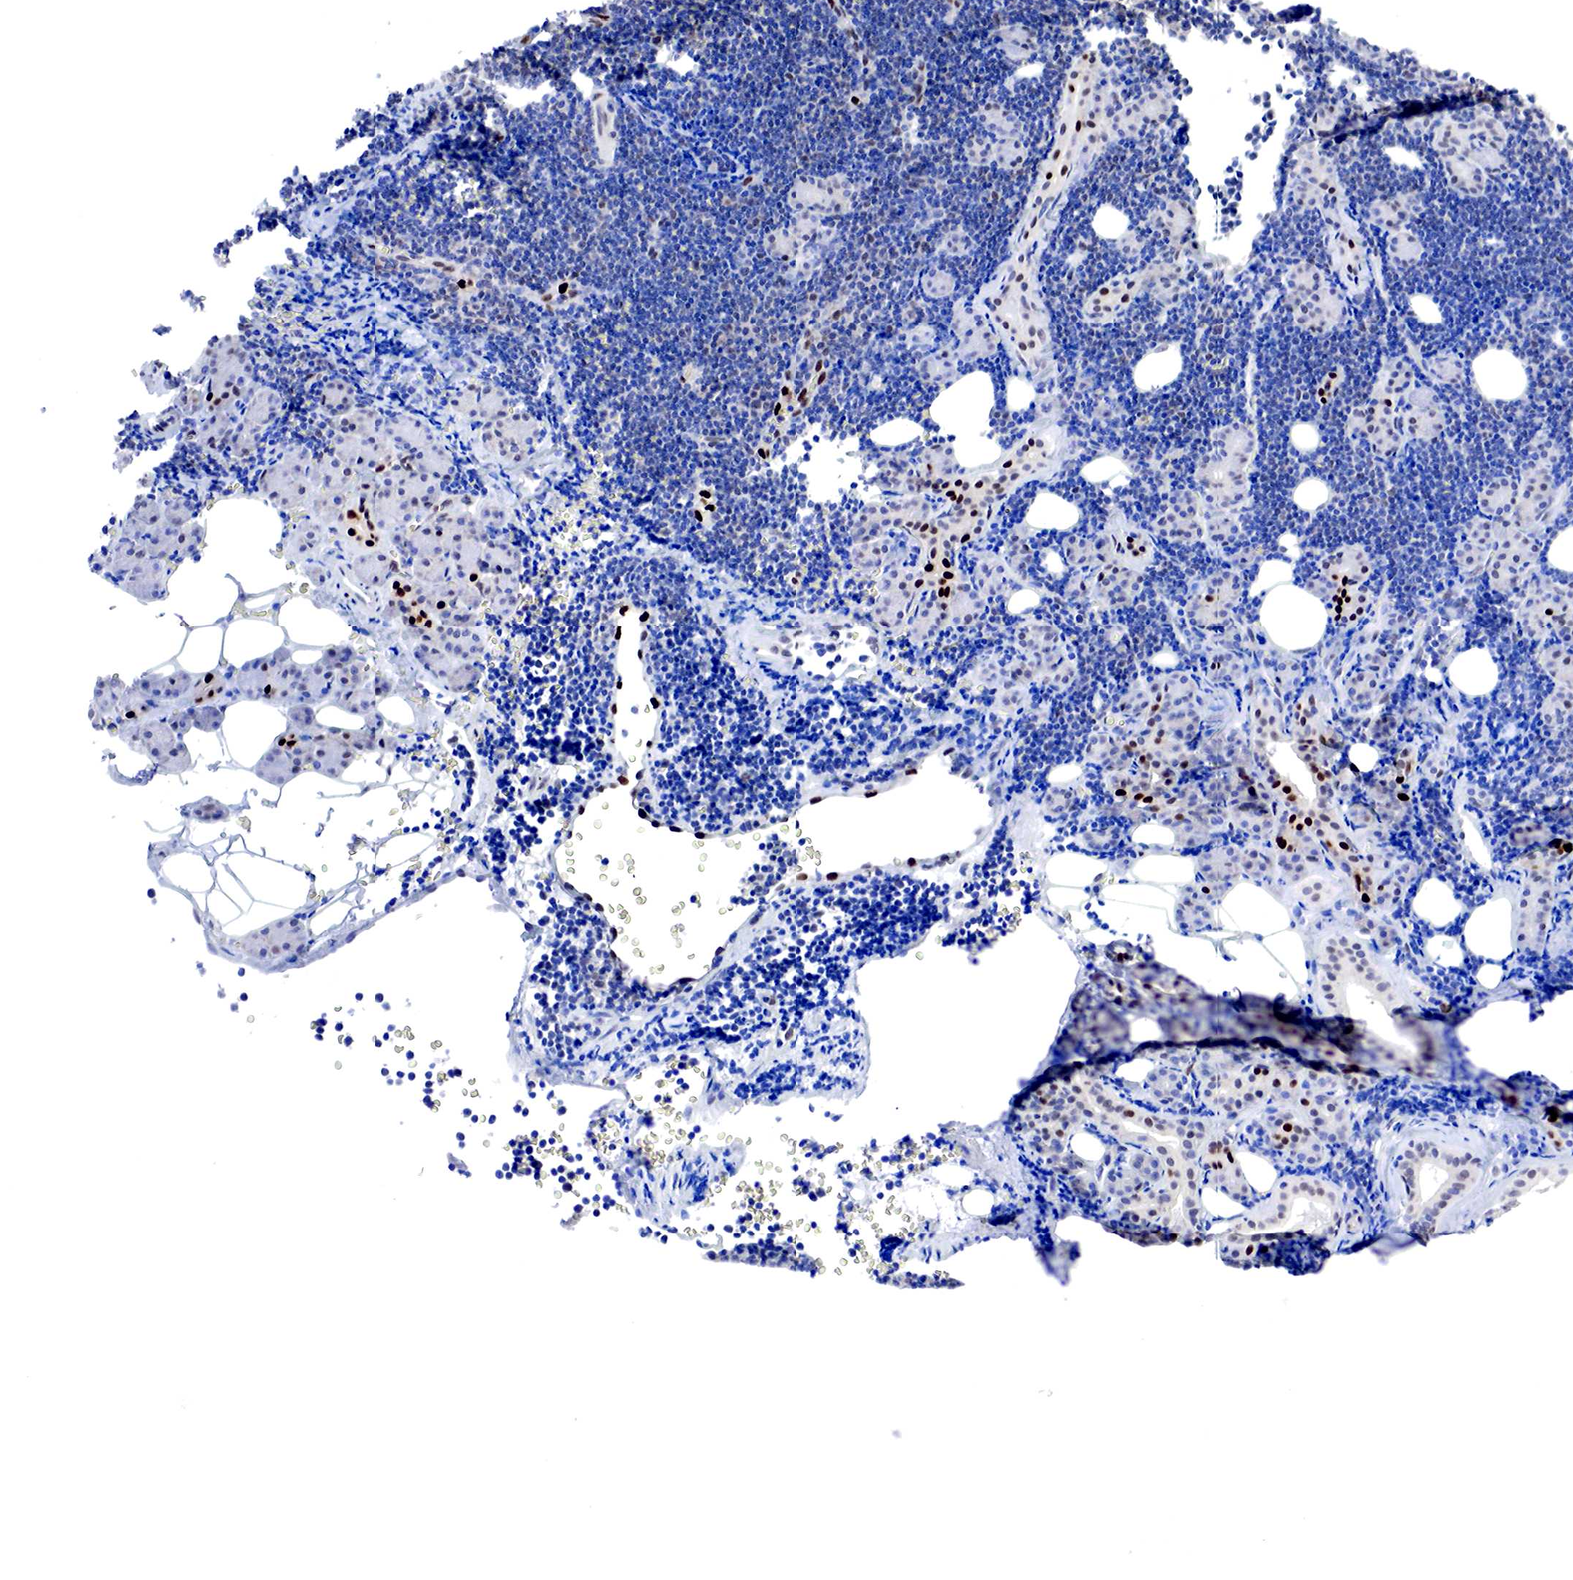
{"staining": {"intensity": "negative", "quantity": "none", "location": "none"}, "tissue": "lymphoma", "cell_type": "Tumor cells", "image_type": "cancer", "snomed": [{"axis": "morphology", "description": "Malignant lymphoma, non-Hodgkin's type, Low grade"}, {"axis": "topography", "description": "Lymph node"}], "caption": "Image shows no protein expression in tumor cells of malignant lymphoma, non-Hodgkin's type (low-grade) tissue.", "gene": "PABIR2", "patient": {"sex": "male", "age": 57}}